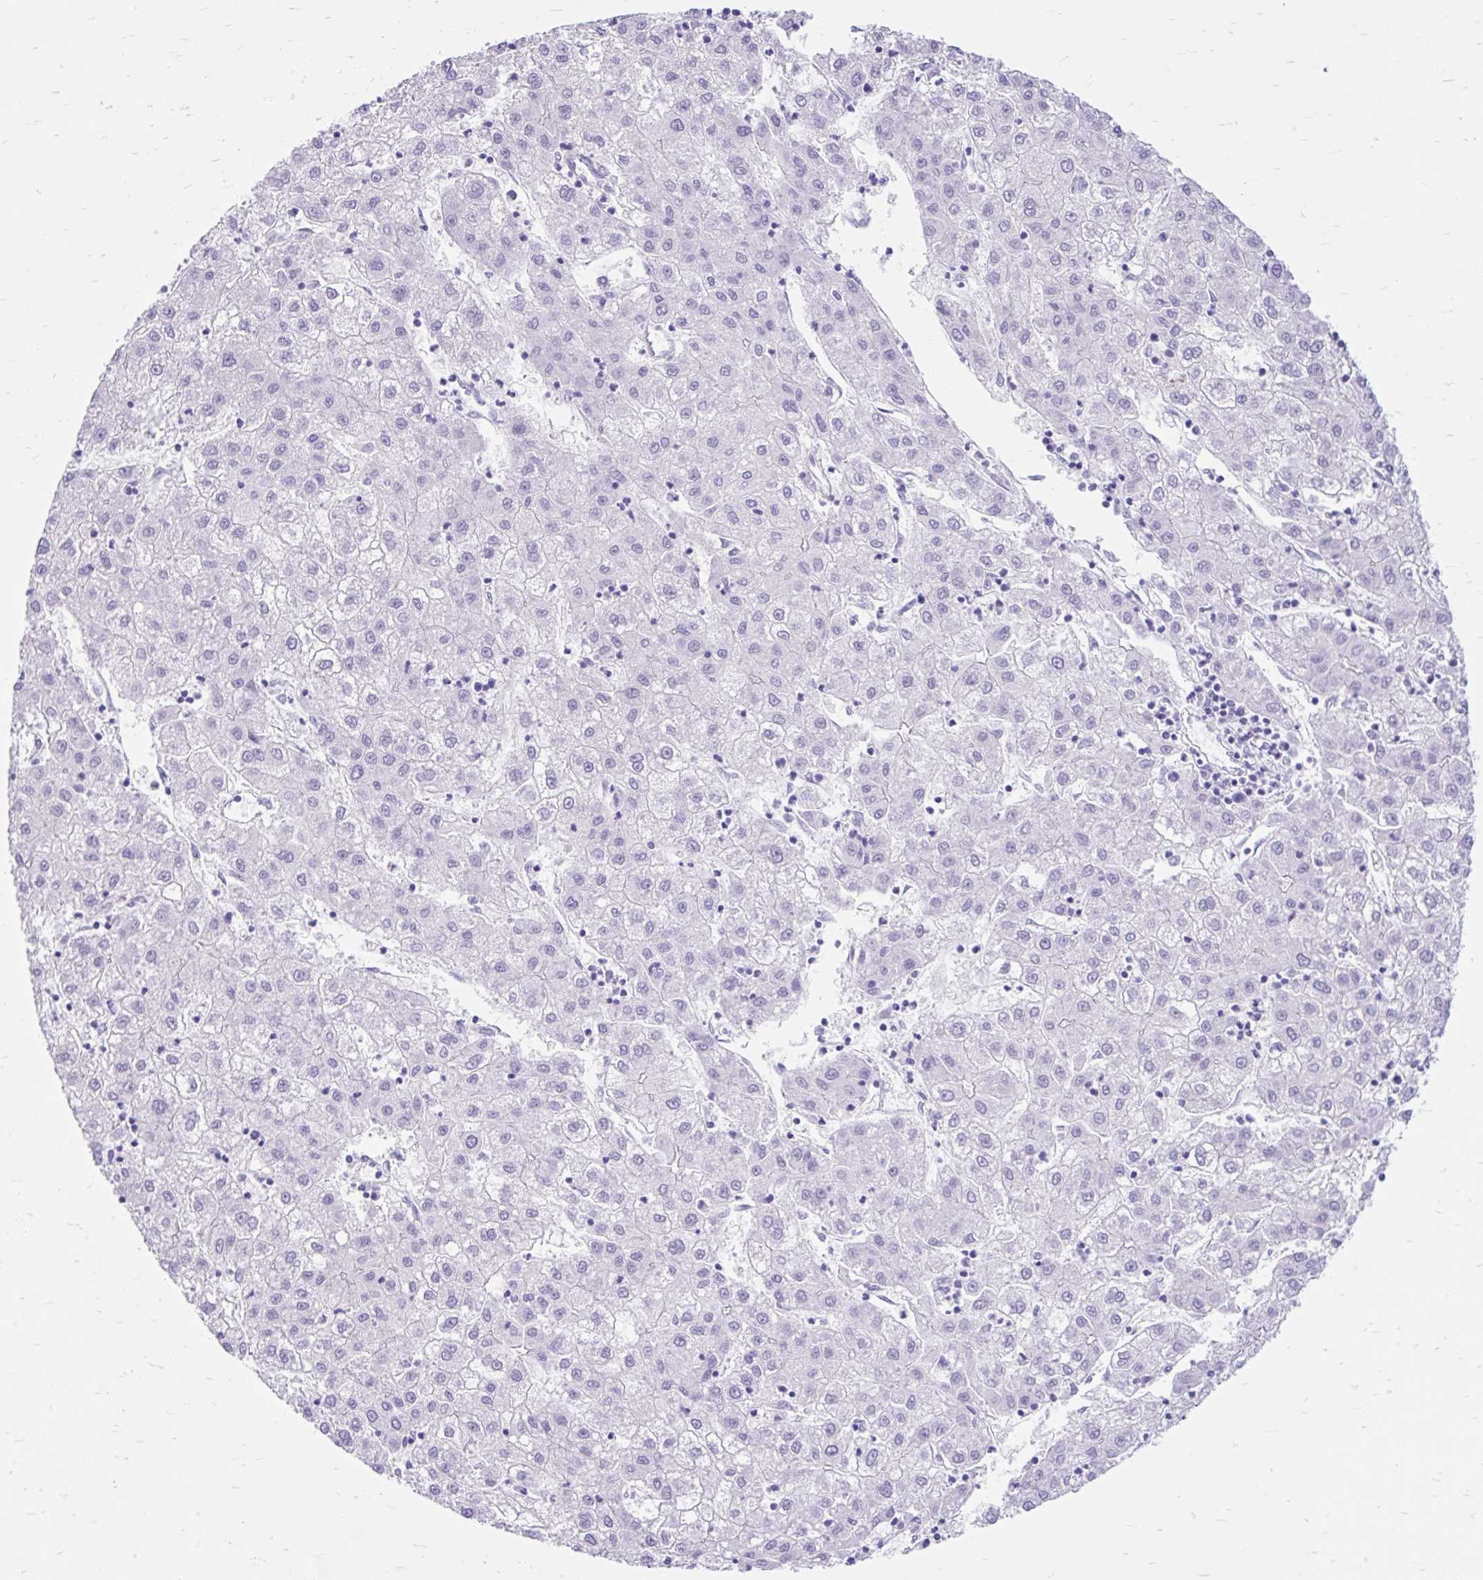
{"staining": {"intensity": "negative", "quantity": "none", "location": "none"}, "tissue": "liver cancer", "cell_type": "Tumor cells", "image_type": "cancer", "snomed": [{"axis": "morphology", "description": "Carcinoma, Hepatocellular, NOS"}, {"axis": "topography", "description": "Liver"}], "caption": "A photomicrograph of liver cancer (hepatocellular carcinoma) stained for a protein exhibits no brown staining in tumor cells. (DAB IHC, high magnification).", "gene": "SCGB1A1", "patient": {"sex": "male", "age": 72}}